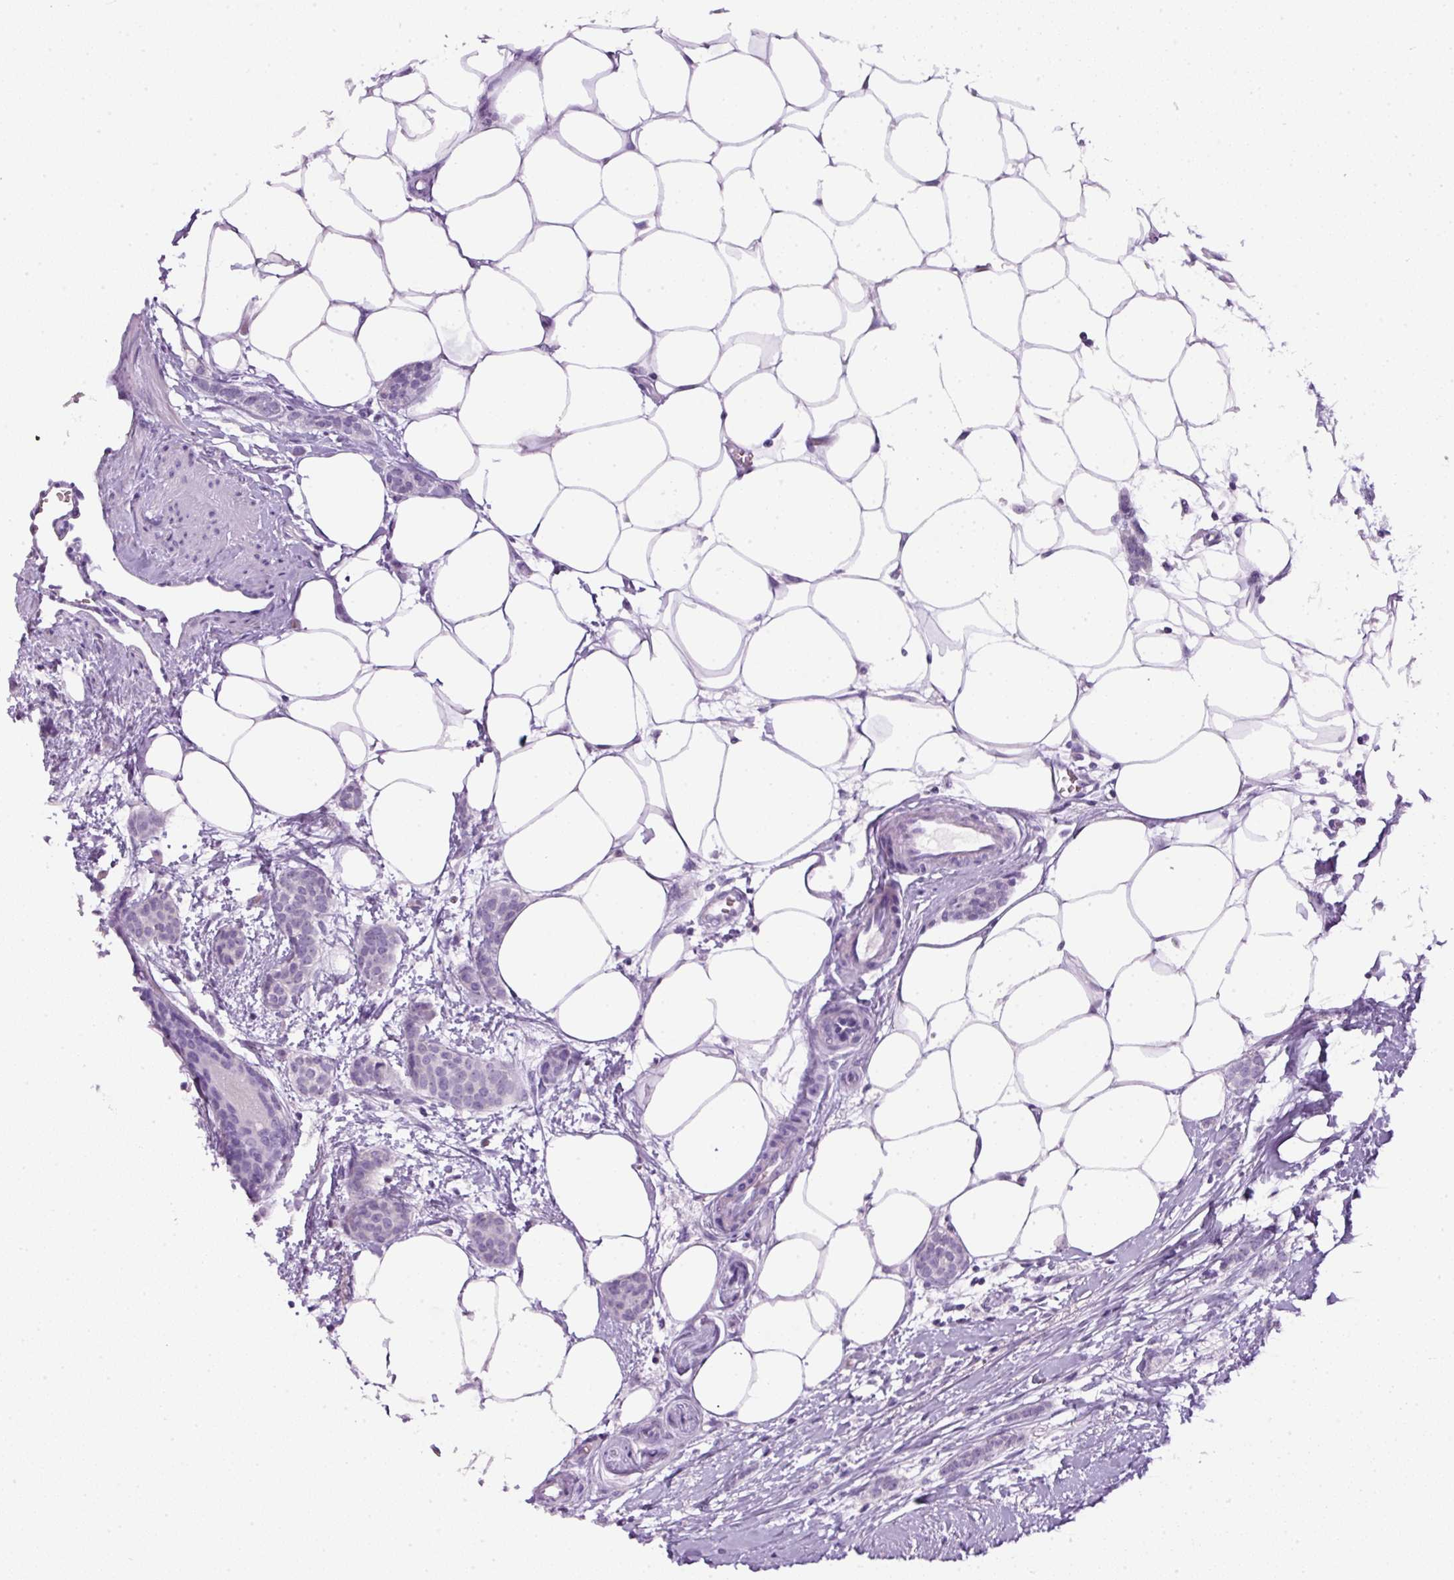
{"staining": {"intensity": "negative", "quantity": "none", "location": "none"}, "tissue": "breast cancer", "cell_type": "Tumor cells", "image_type": "cancer", "snomed": [{"axis": "morphology", "description": "Duct carcinoma"}, {"axis": "topography", "description": "Breast"}], "caption": "This is an immunohistochemistry micrograph of breast cancer (intraductal carcinoma). There is no expression in tumor cells.", "gene": "RHBDD2", "patient": {"sex": "female", "age": 72}}